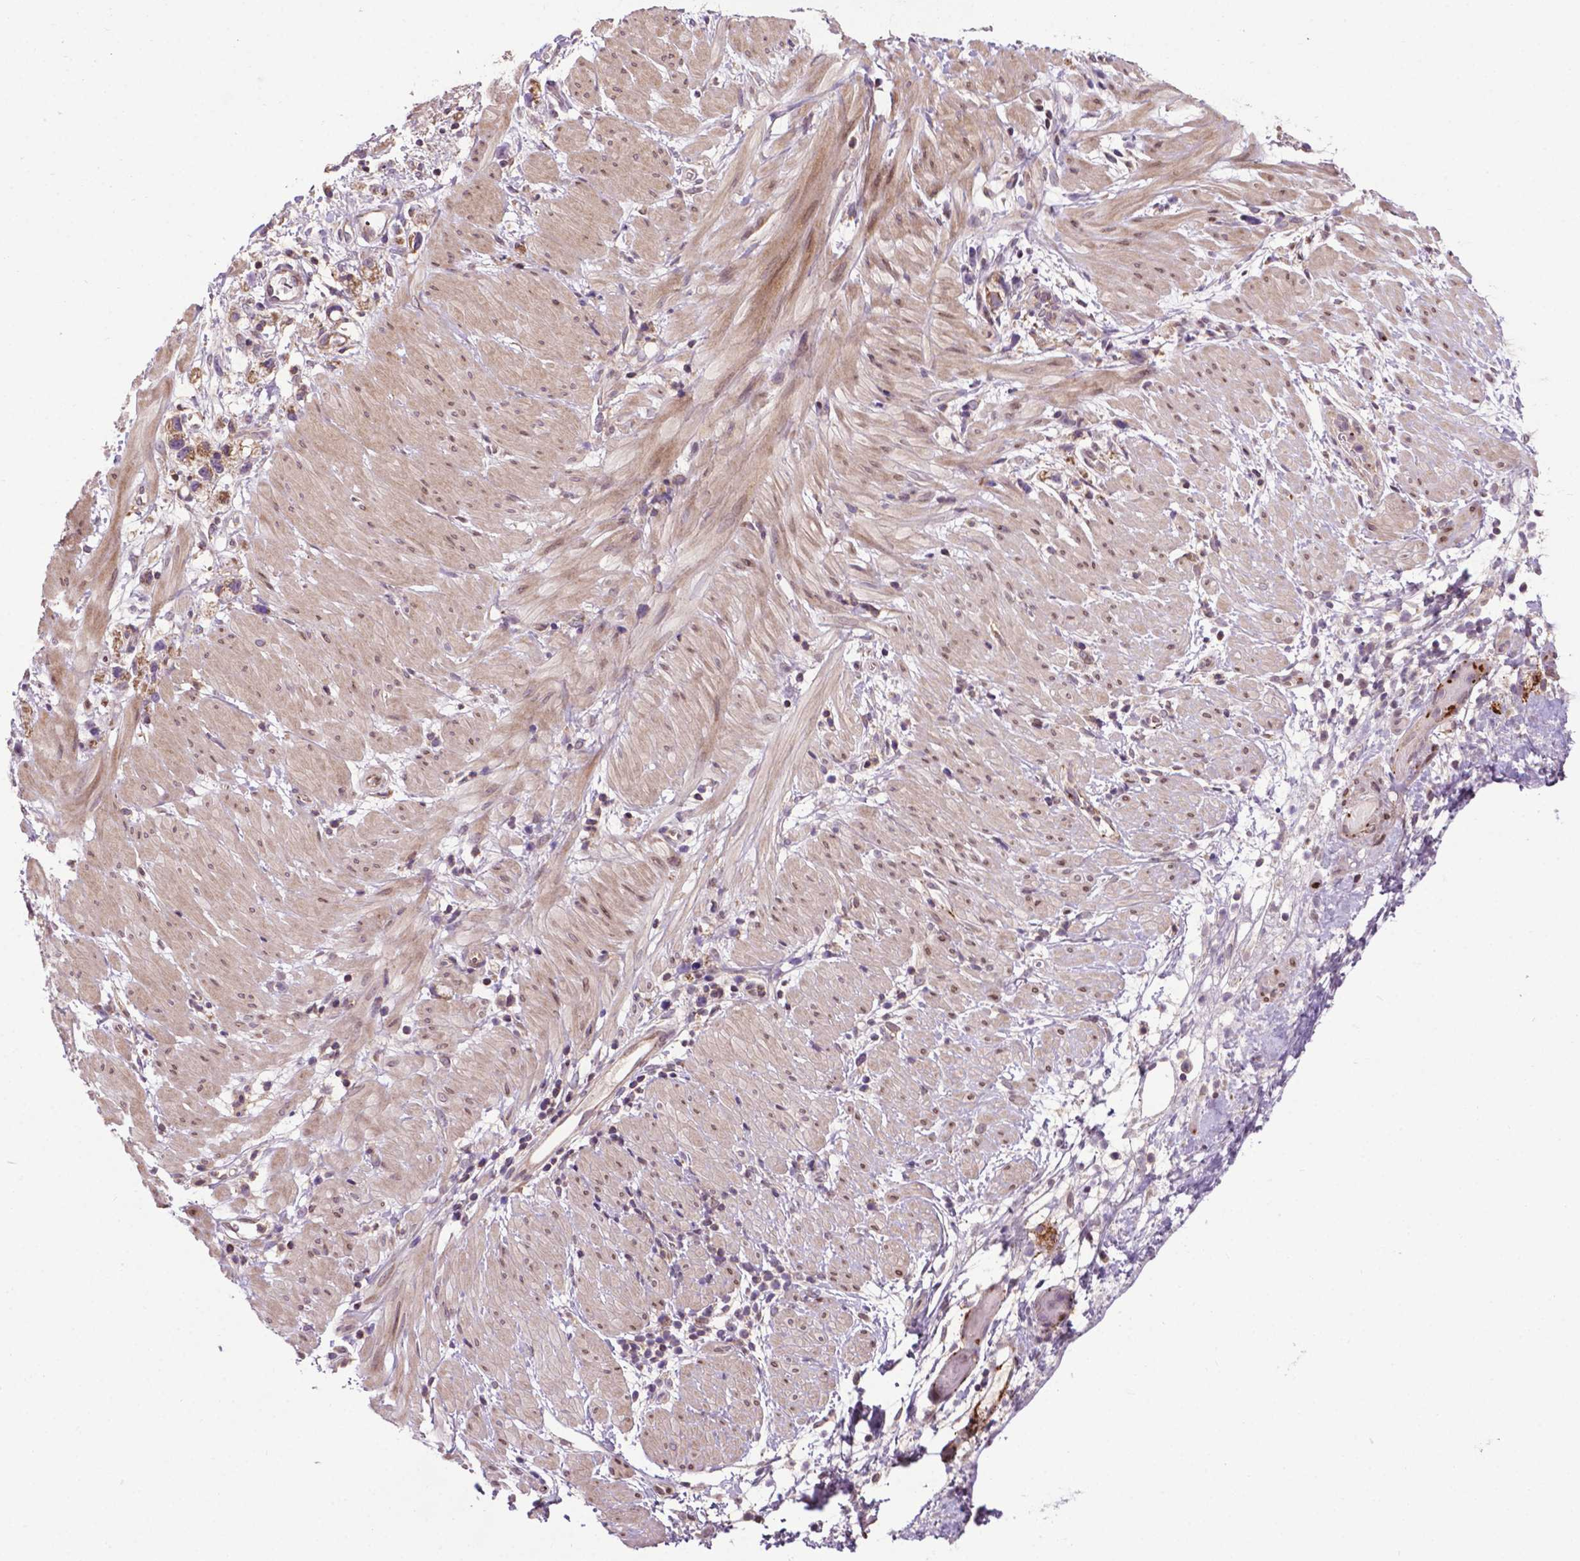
{"staining": {"intensity": "moderate", "quantity": "<25%", "location": "cytoplasmic/membranous"}, "tissue": "stomach cancer", "cell_type": "Tumor cells", "image_type": "cancer", "snomed": [{"axis": "morphology", "description": "Adenocarcinoma, NOS"}, {"axis": "topography", "description": "Stomach"}], "caption": "Stomach cancer was stained to show a protein in brown. There is low levels of moderate cytoplasmic/membranous positivity in about <25% of tumor cells.", "gene": "SPNS2", "patient": {"sex": "female", "age": 59}}